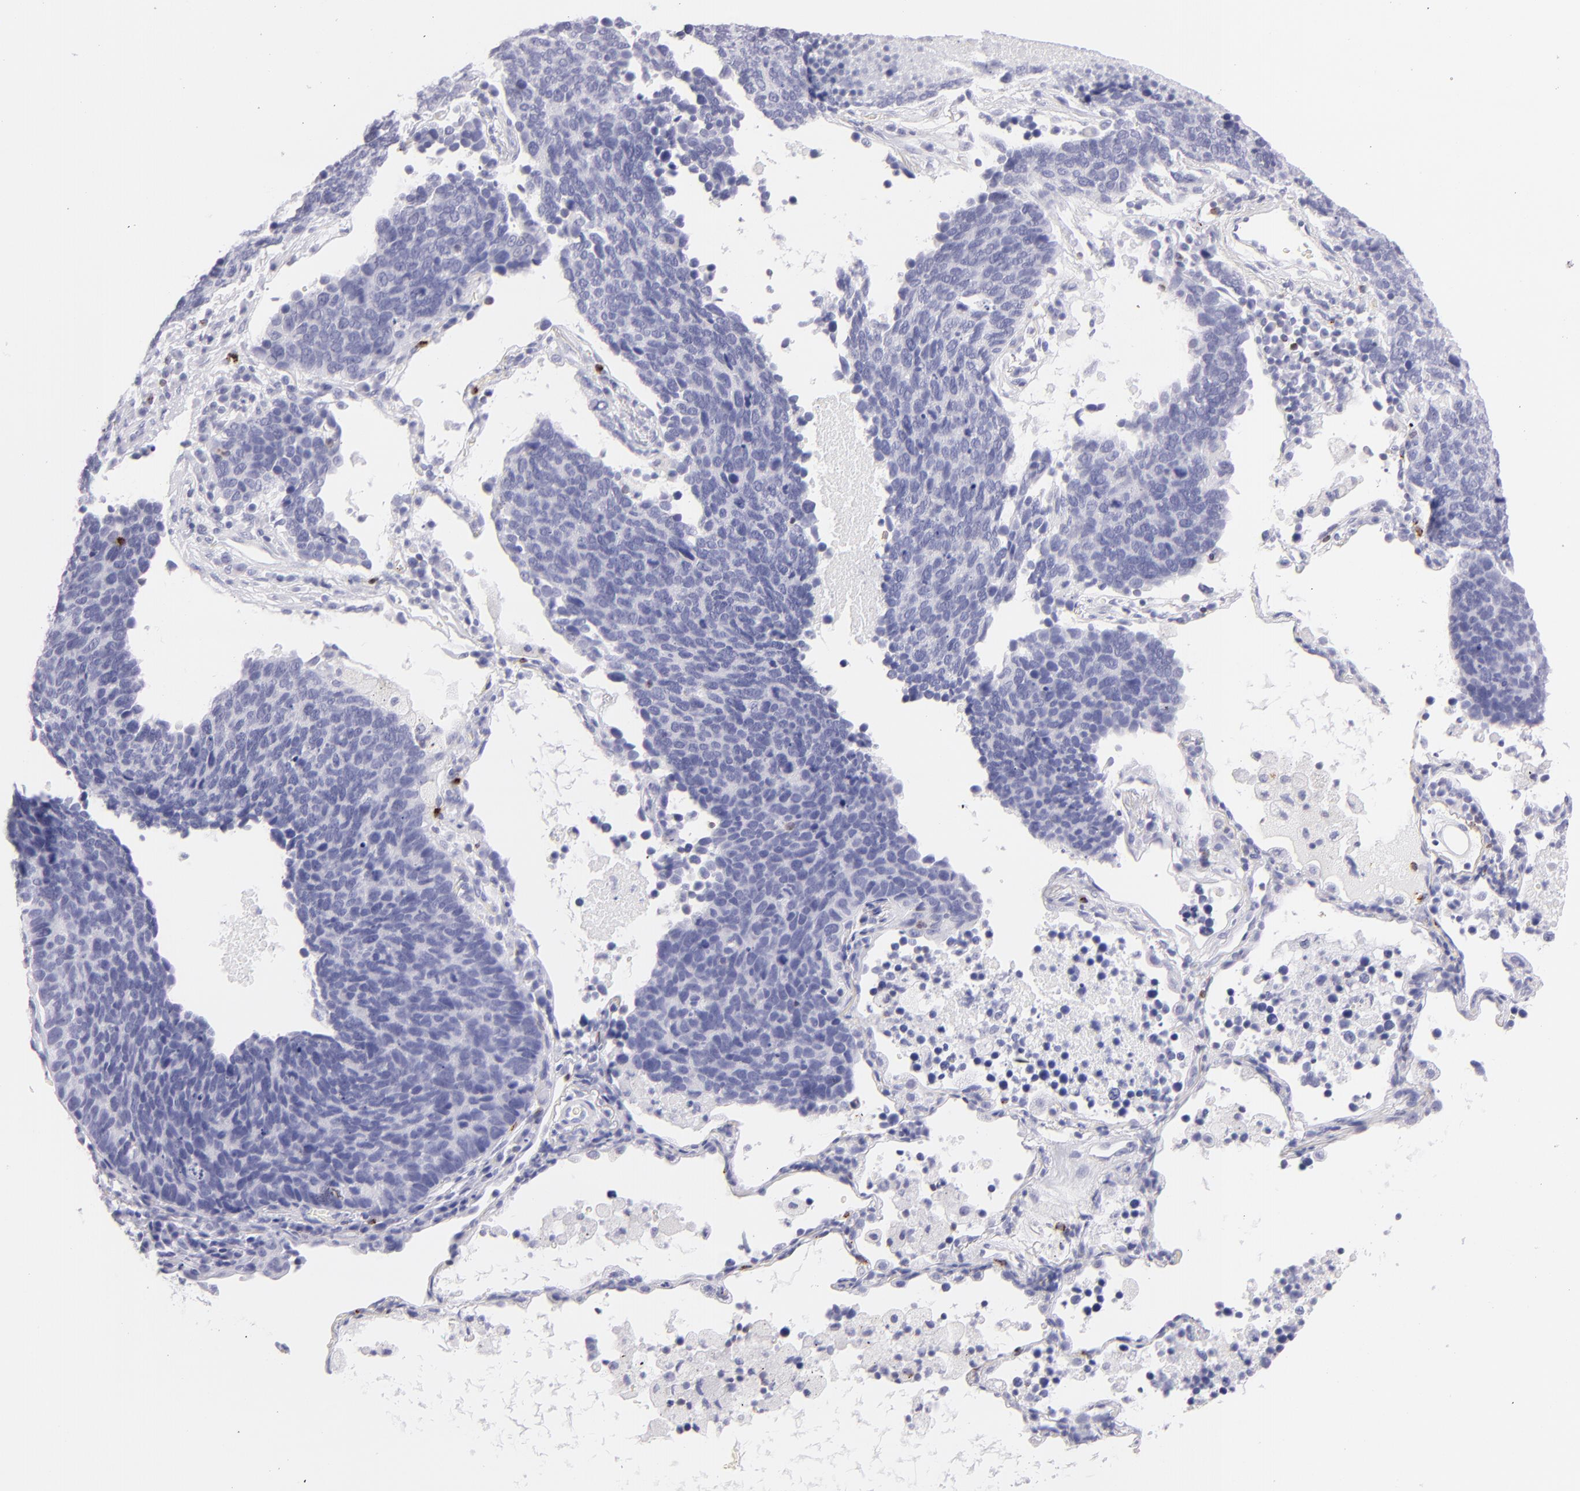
{"staining": {"intensity": "negative", "quantity": "none", "location": "none"}, "tissue": "lung cancer", "cell_type": "Tumor cells", "image_type": "cancer", "snomed": [{"axis": "morphology", "description": "Neoplasm, malignant, NOS"}, {"axis": "topography", "description": "Lung"}], "caption": "Tumor cells are negative for brown protein staining in neoplasm (malignant) (lung).", "gene": "PRF1", "patient": {"sex": "female", "age": 75}}